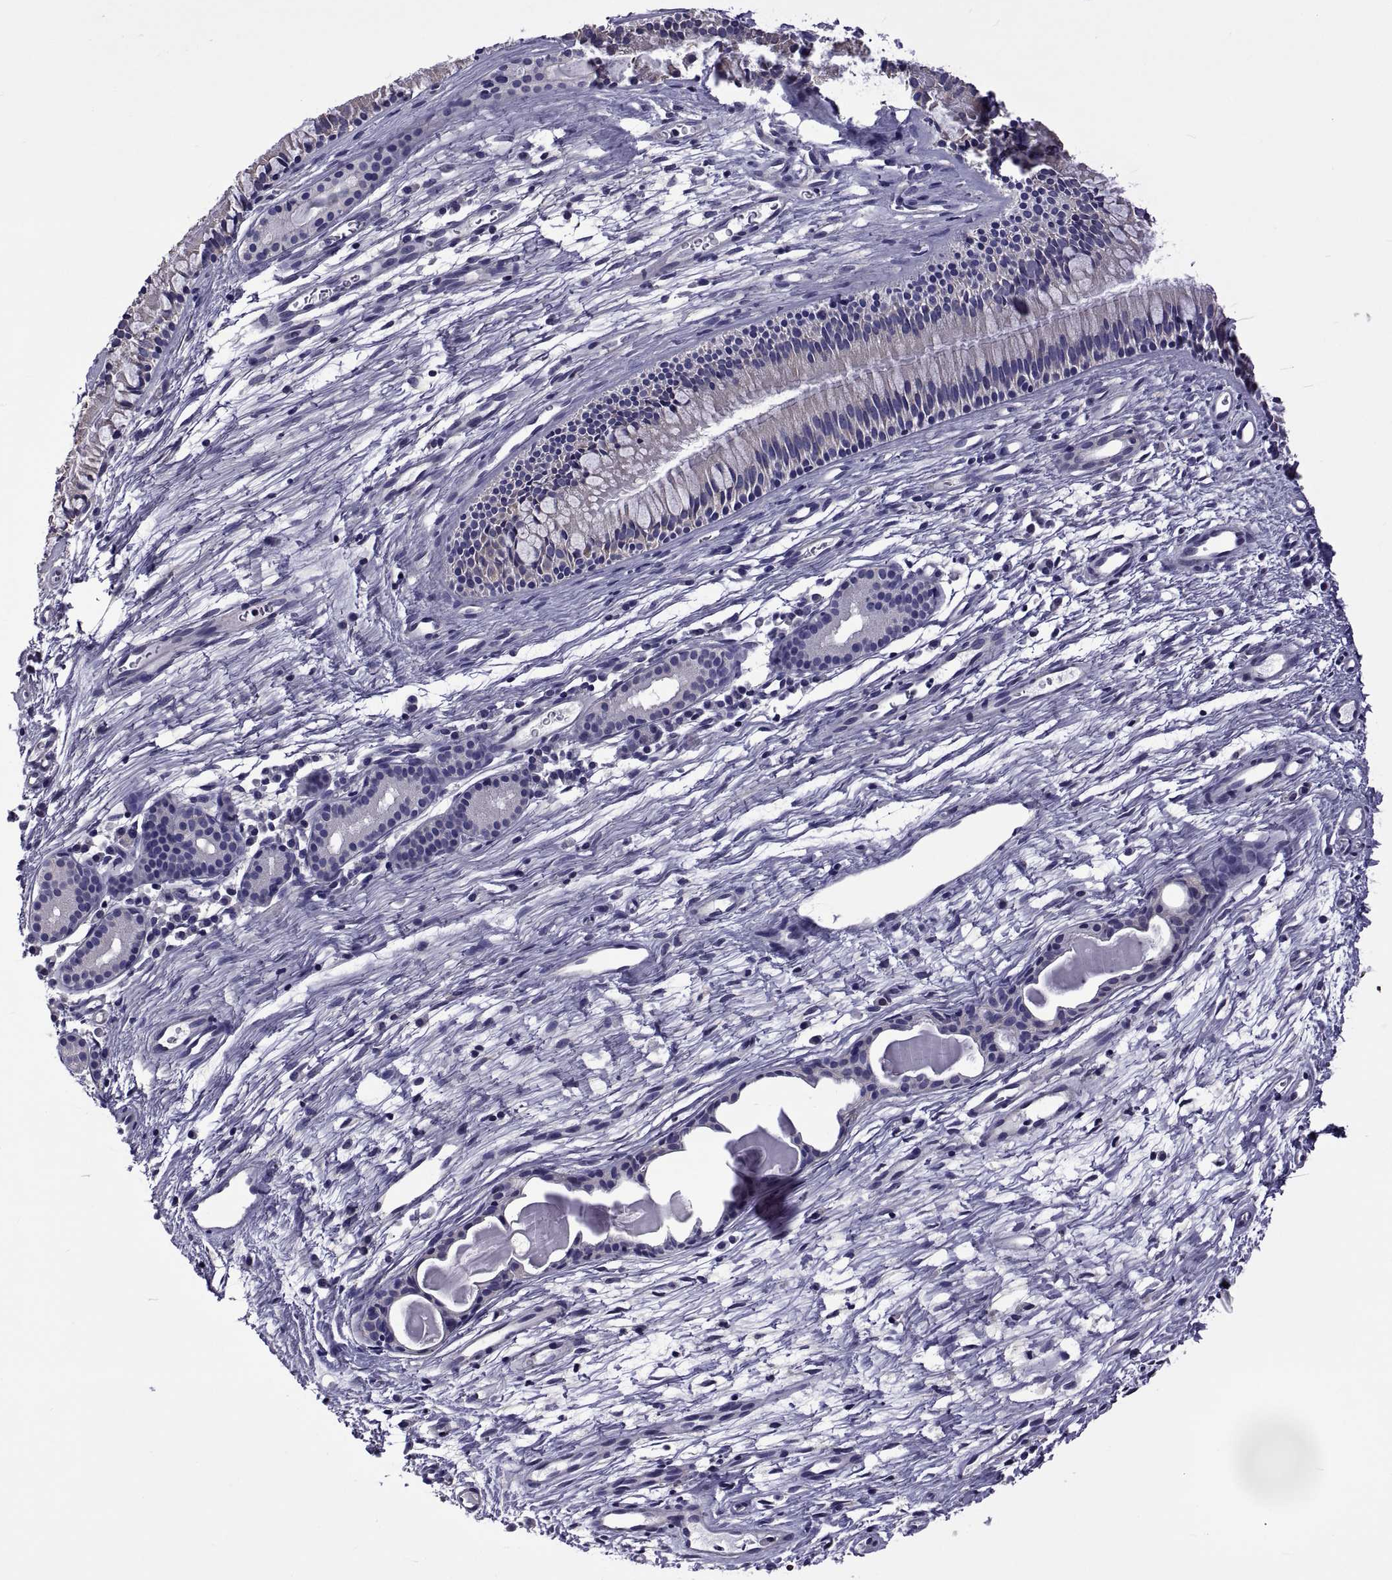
{"staining": {"intensity": "negative", "quantity": "none", "location": "none"}, "tissue": "nasopharynx", "cell_type": "Respiratory epithelial cells", "image_type": "normal", "snomed": [{"axis": "morphology", "description": "Normal tissue, NOS"}, {"axis": "topography", "description": "Nasopharynx"}], "caption": "Photomicrograph shows no protein positivity in respiratory epithelial cells of unremarkable nasopharynx. (Stains: DAB (3,3'-diaminobenzidine) IHC with hematoxylin counter stain, Microscopy: brightfield microscopy at high magnification).", "gene": "TMC3", "patient": {"sex": "male", "age": 51}}